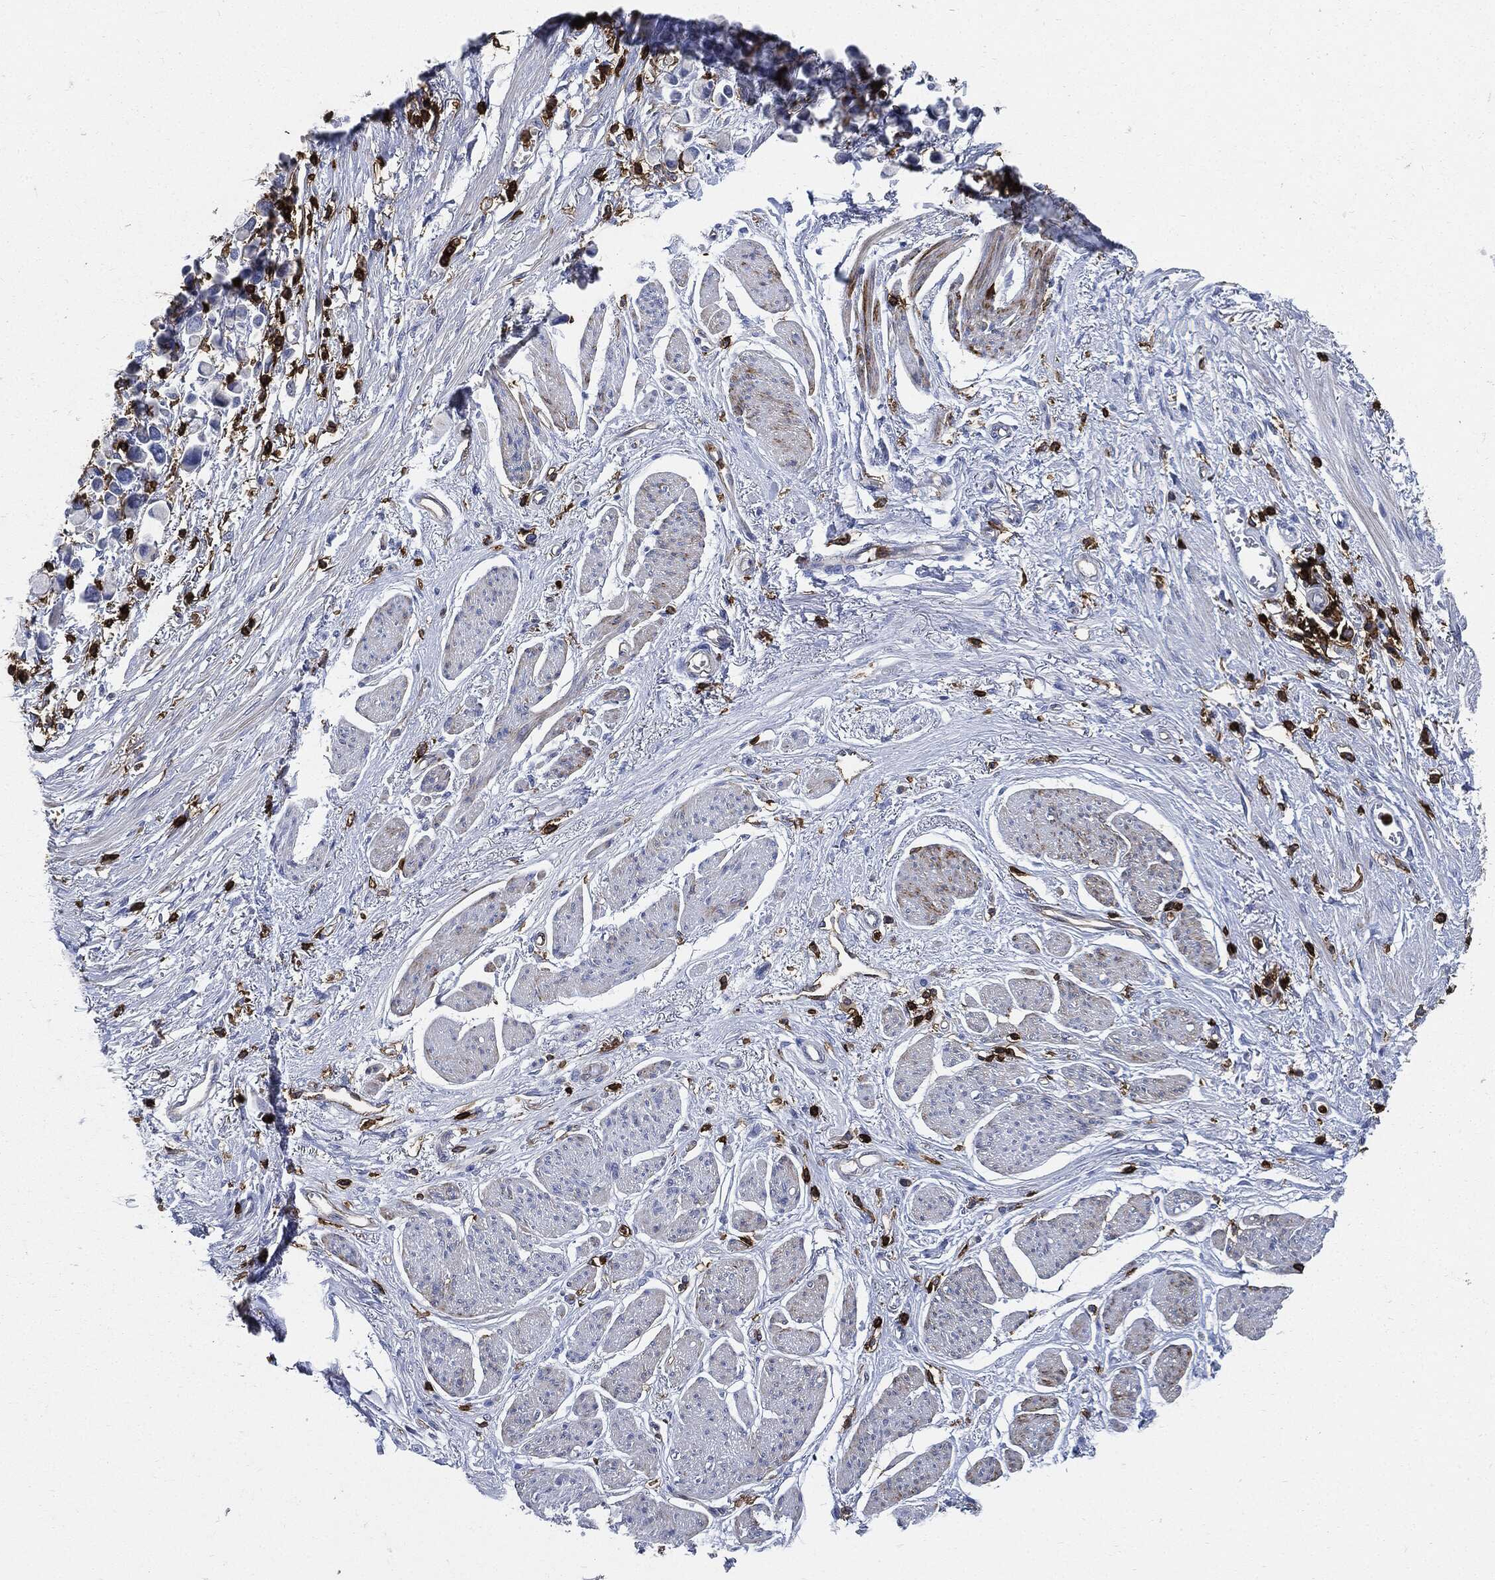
{"staining": {"intensity": "negative", "quantity": "none", "location": "none"}, "tissue": "stomach cancer", "cell_type": "Tumor cells", "image_type": "cancer", "snomed": [{"axis": "morphology", "description": "Adenocarcinoma, NOS"}, {"axis": "topography", "description": "Stomach"}], "caption": "High power microscopy image of an immunohistochemistry (IHC) photomicrograph of stomach adenocarcinoma, revealing no significant positivity in tumor cells.", "gene": "PTPRC", "patient": {"sex": "female", "age": 81}}